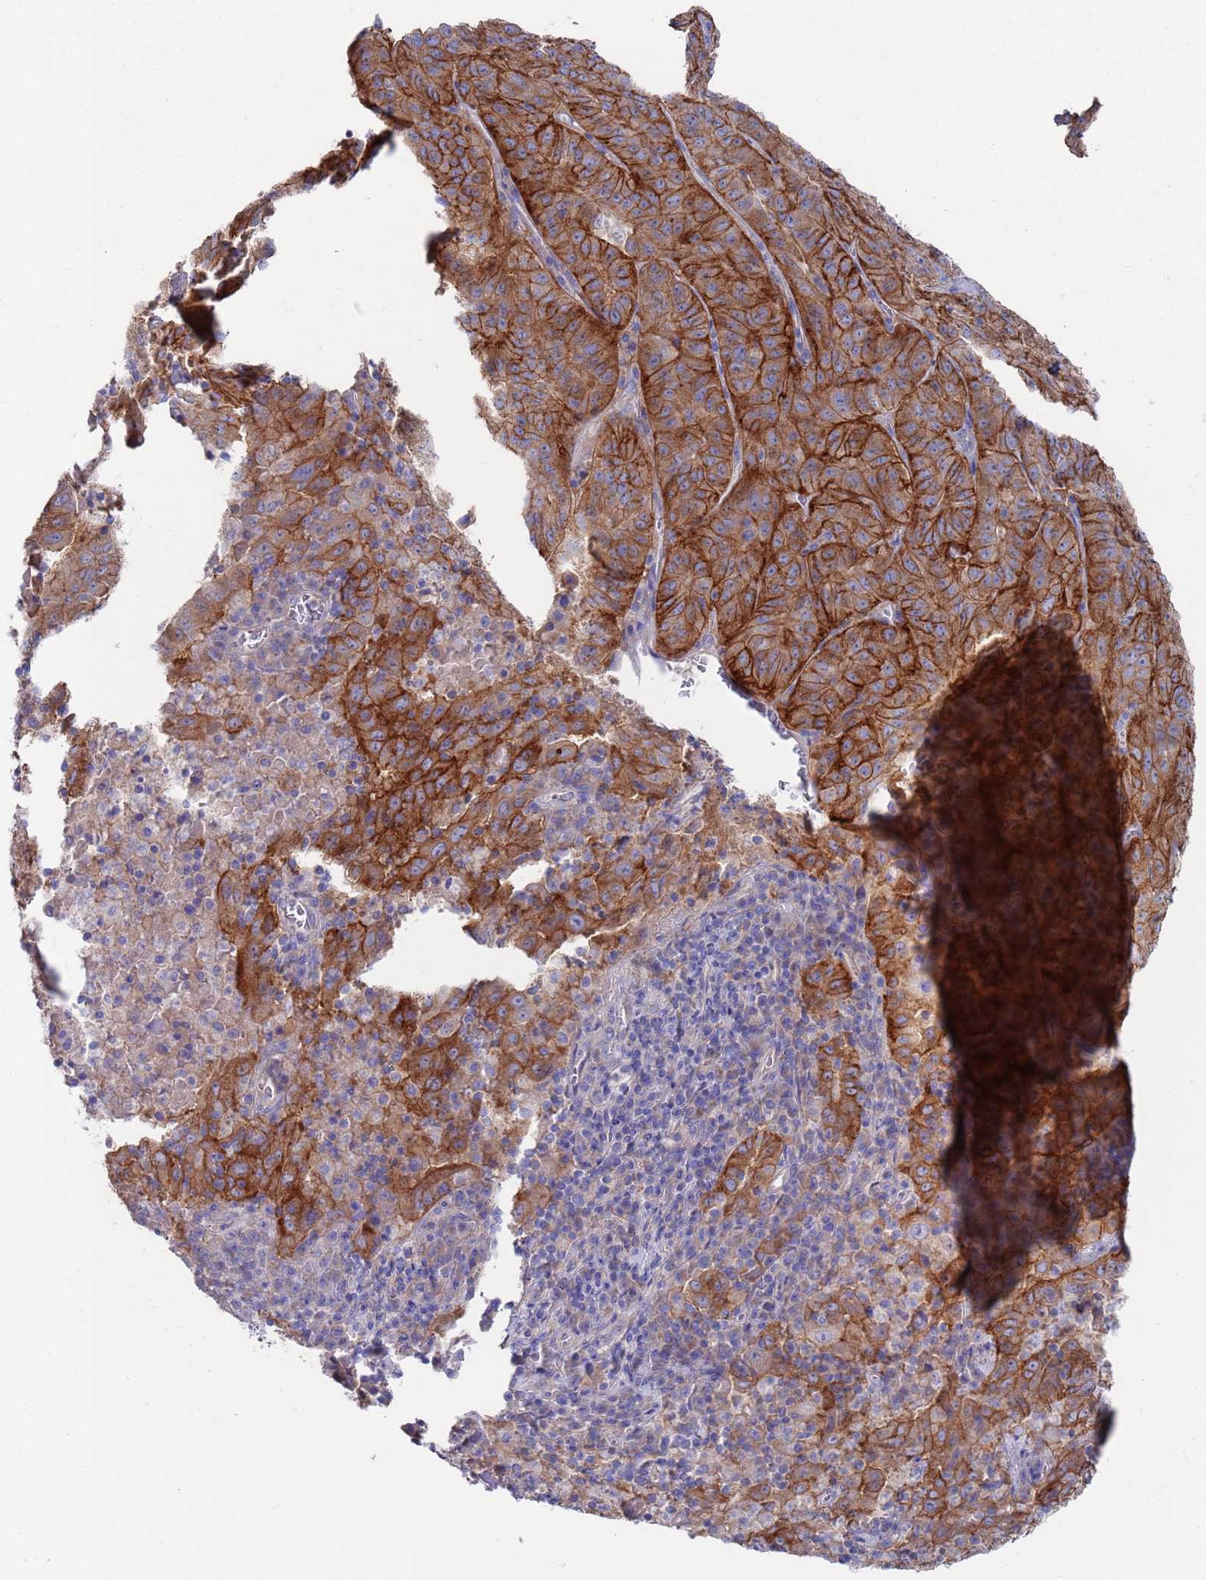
{"staining": {"intensity": "strong", "quantity": ">75%", "location": "cytoplasmic/membranous"}, "tissue": "pancreatic cancer", "cell_type": "Tumor cells", "image_type": "cancer", "snomed": [{"axis": "morphology", "description": "Adenocarcinoma, NOS"}, {"axis": "topography", "description": "Pancreas"}], "caption": "Immunohistochemistry (IHC) image of human adenocarcinoma (pancreatic) stained for a protein (brown), which demonstrates high levels of strong cytoplasmic/membranous expression in about >75% of tumor cells.", "gene": "KRTCAP3", "patient": {"sex": "male", "age": 63}}